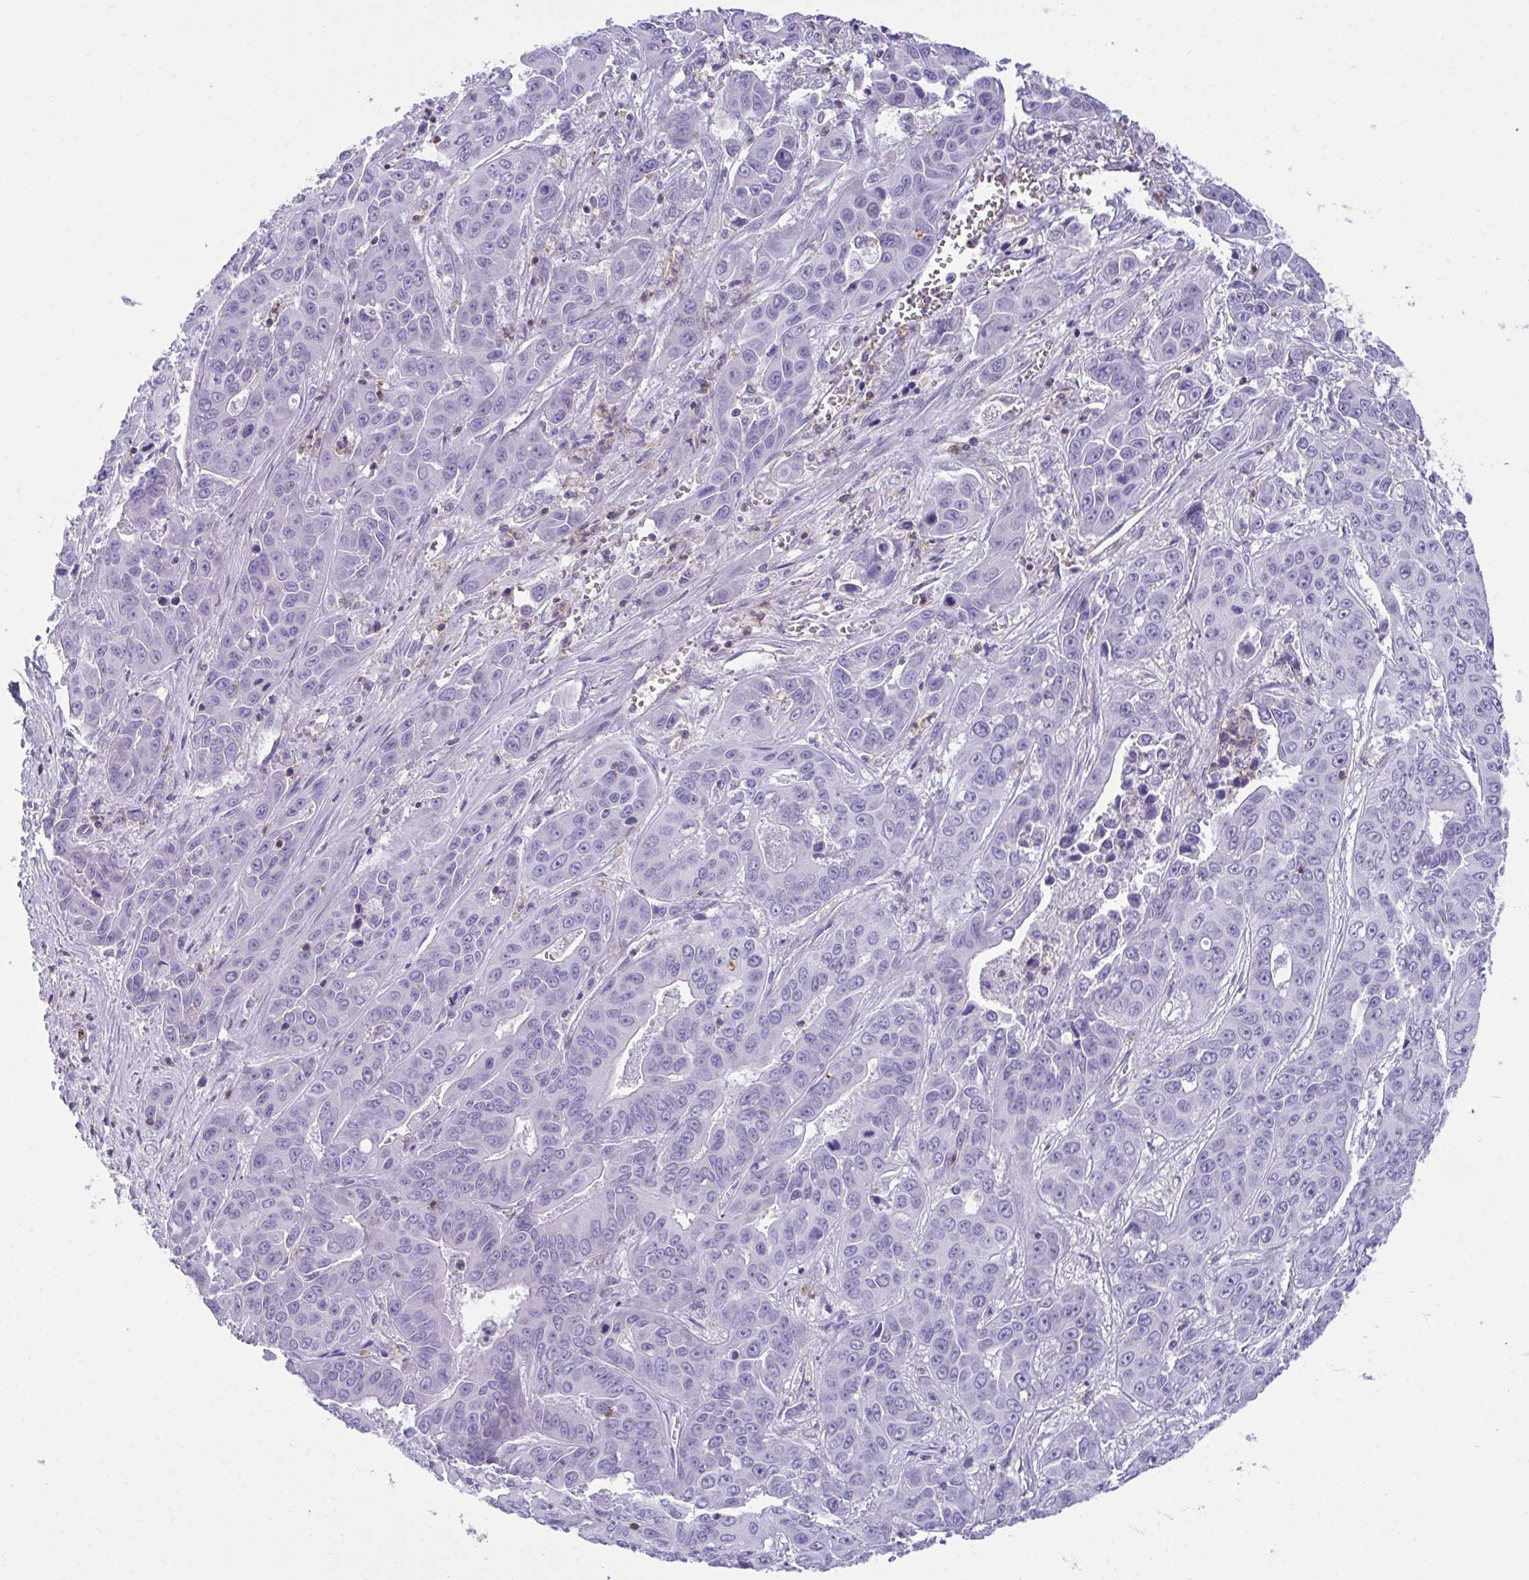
{"staining": {"intensity": "negative", "quantity": "none", "location": "none"}, "tissue": "liver cancer", "cell_type": "Tumor cells", "image_type": "cancer", "snomed": [{"axis": "morphology", "description": "Cholangiocarcinoma"}, {"axis": "topography", "description": "Liver"}], "caption": "IHC of human cholangiocarcinoma (liver) displays no expression in tumor cells. (DAB IHC visualized using brightfield microscopy, high magnification).", "gene": "SPN", "patient": {"sex": "female", "age": 52}}